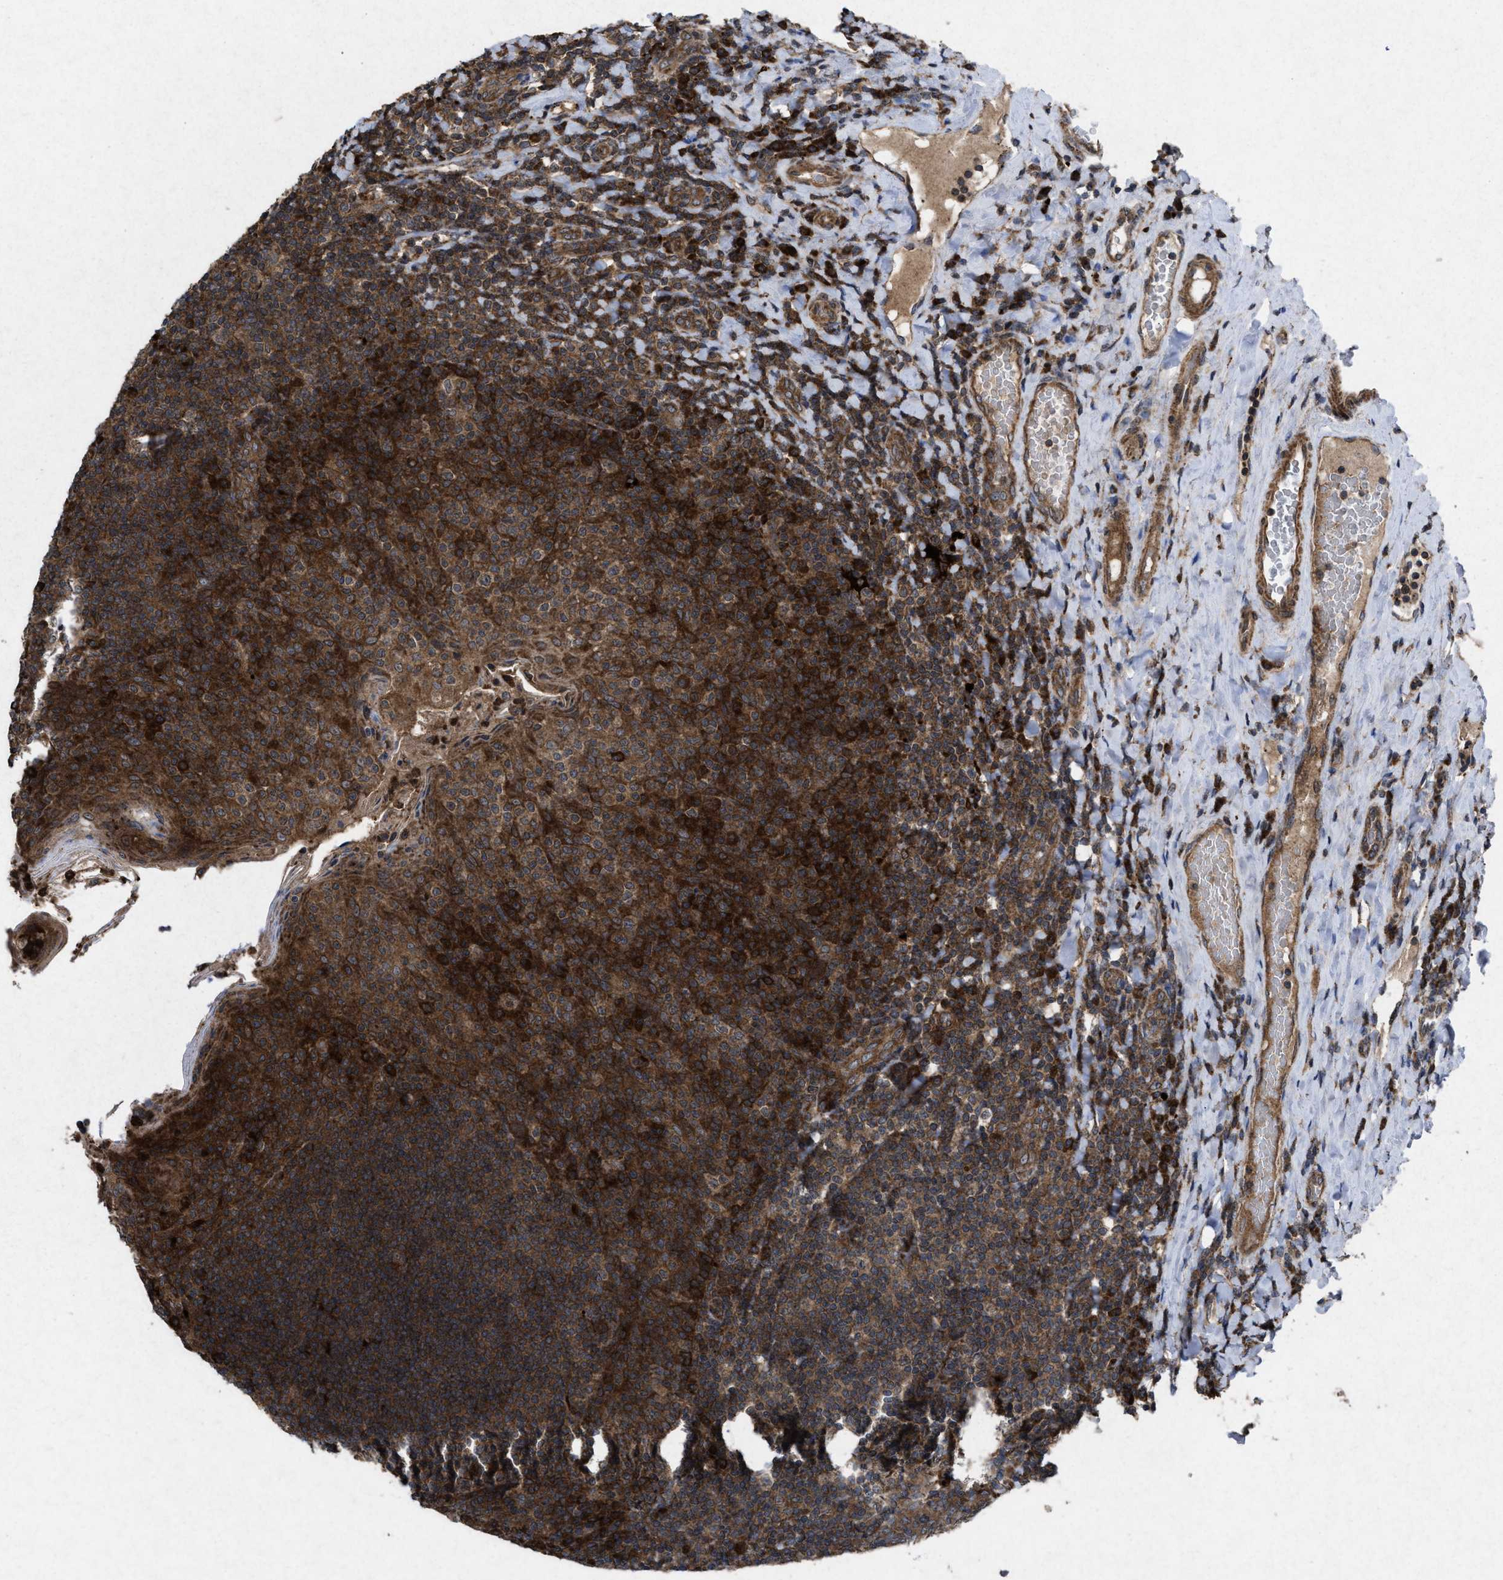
{"staining": {"intensity": "moderate", "quantity": ">75%", "location": "cytoplasmic/membranous"}, "tissue": "tonsil", "cell_type": "Germinal center cells", "image_type": "normal", "snomed": [{"axis": "morphology", "description": "Normal tissue, NOS"}, {"axis": "topography", "description": "Tonsil"}], "caption": "This image demonstrates IHC staining of benign tonsil, with medium moderate cytoplasmic/membranous staining in about >75% of germinal center cells.", "gene": "MSI2", "patient": {"sex": "male", "age": 17}}